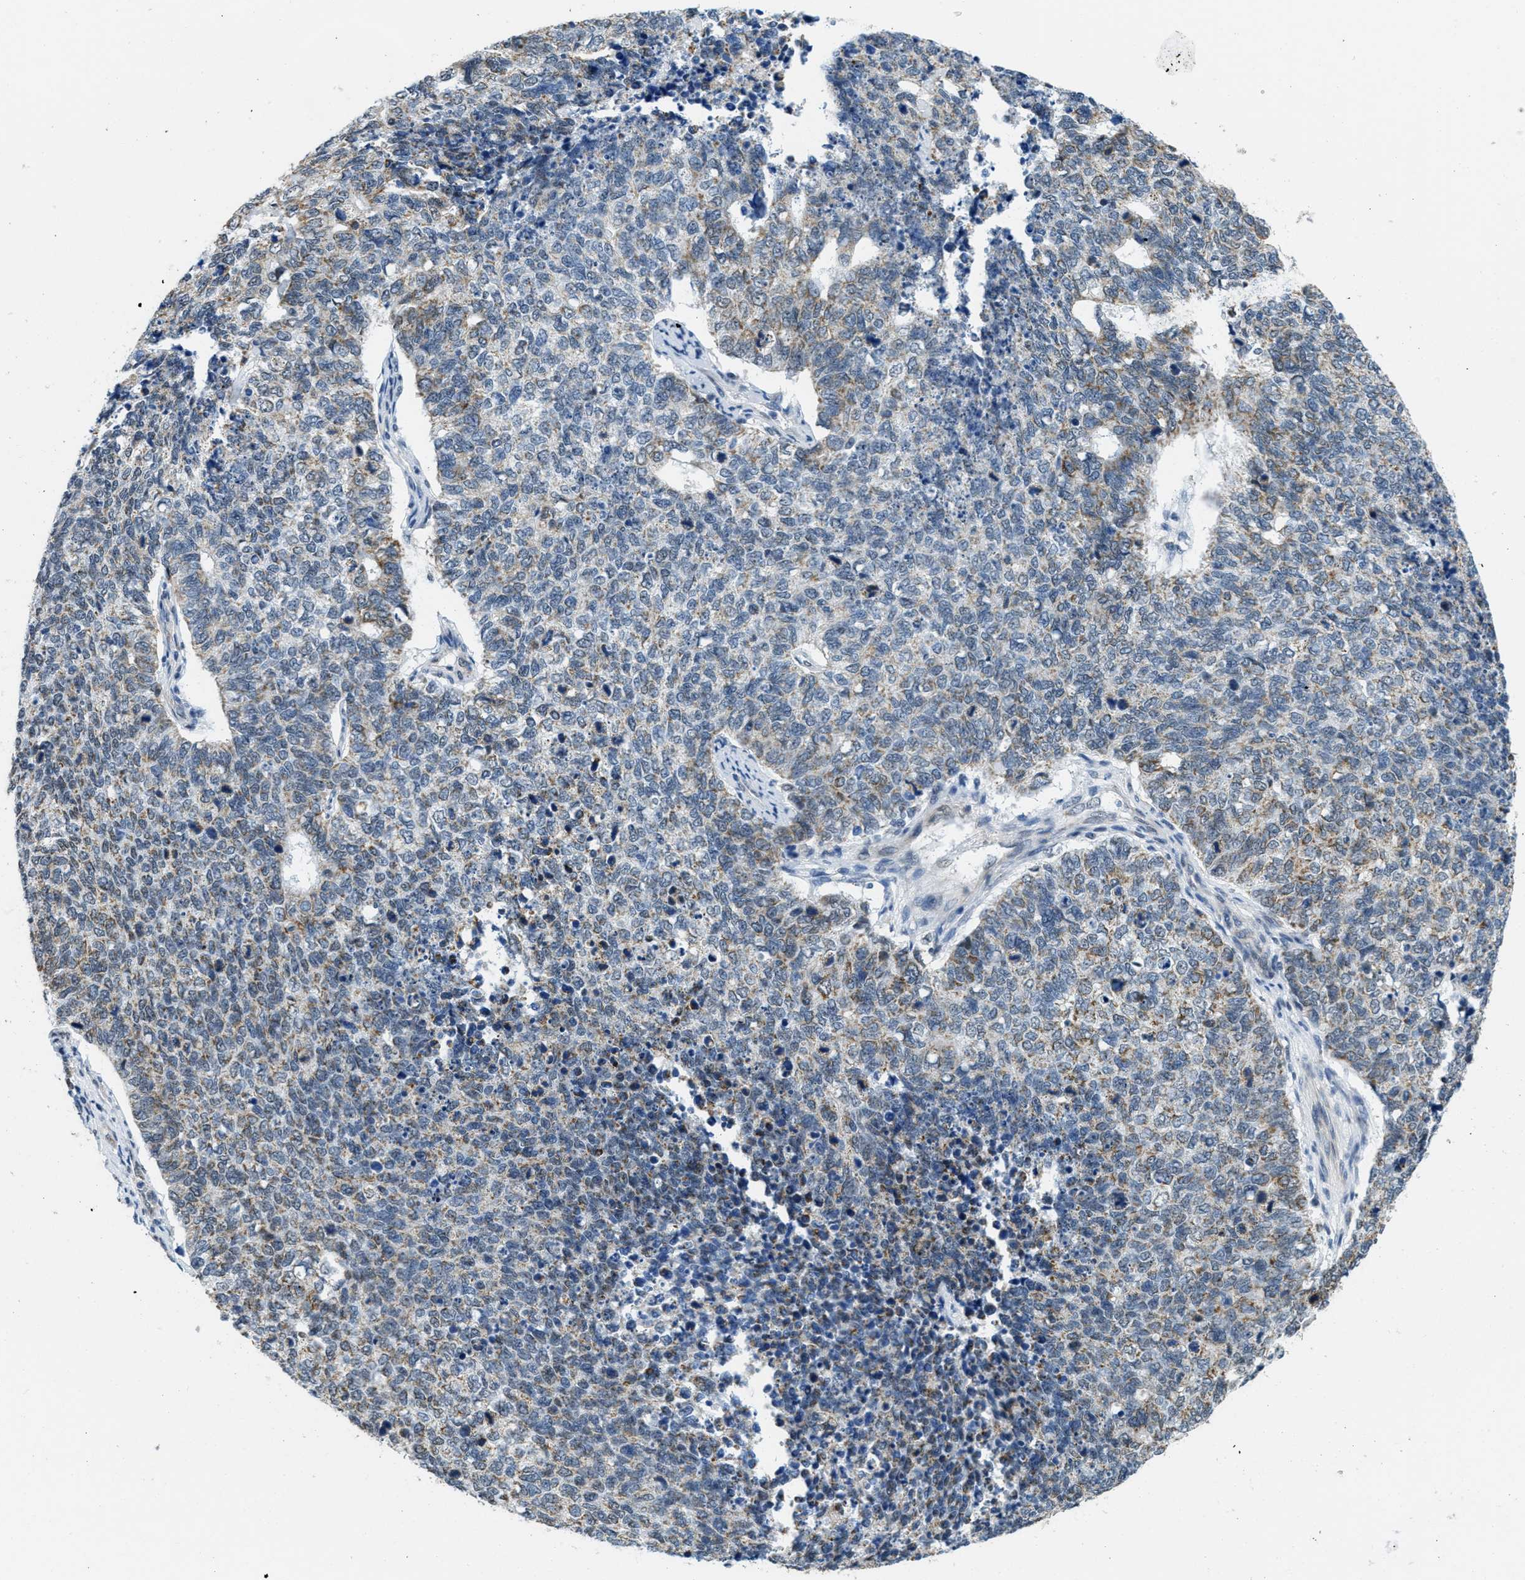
{"staining": {"intensity": "moderate", "quantity": "25%-75%", "location": "cytoplasmic/membranous"}, "tissue": "cervical cancer", "cell_type": "Tumor cells", "image_type": "cancer", "snomed": [{"axis": "morphology", "description": "Squamous cell carcinoma, NOS"}, {"axis": "topography", "description": "Cervix"}], "caption": "Cervical squamous cell carcinoma stained with a brown dye reveals moderate cytoplasmic/membranous positive positivity in about 25%-75% of tumor cells.", "gene": "TOMM70", "patient": {"sex": "female", "age": 63}}